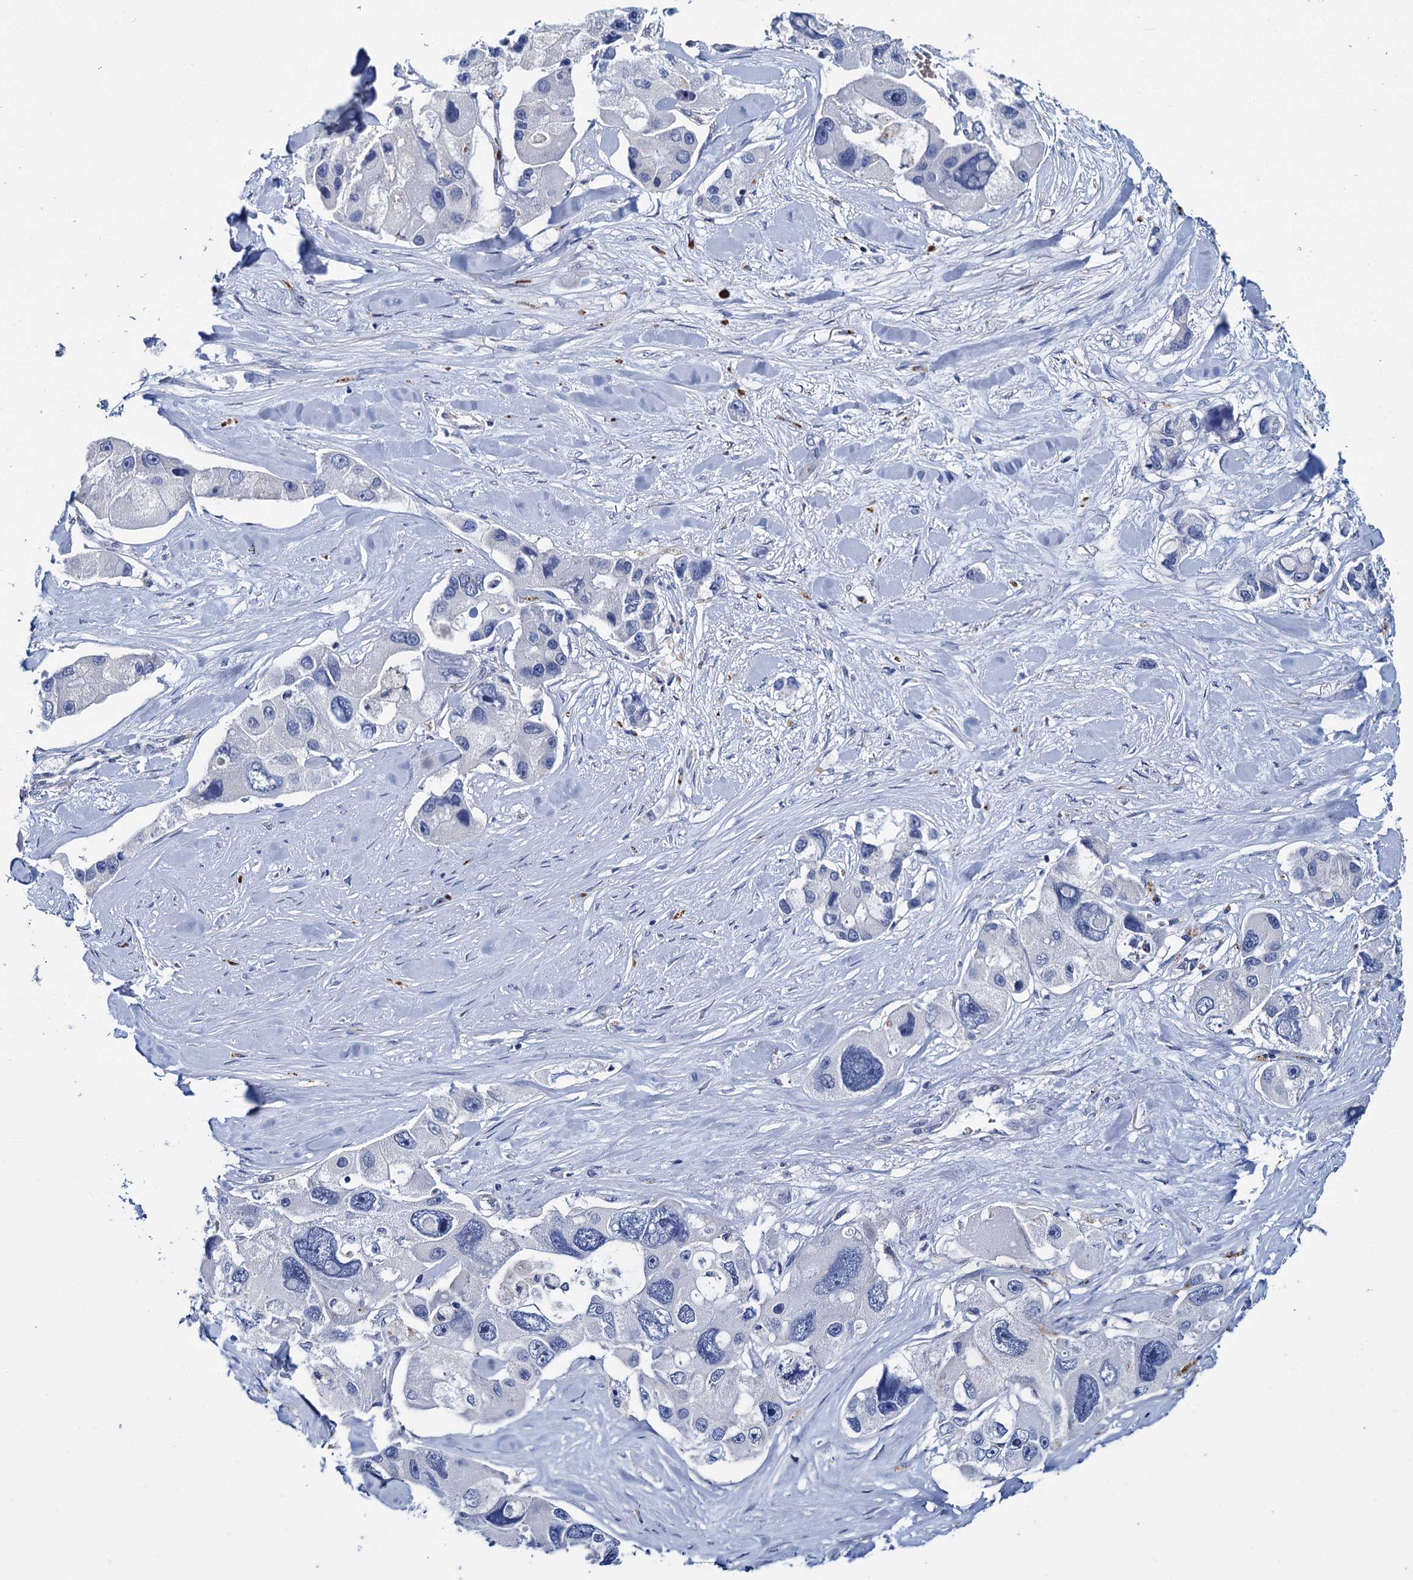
{"staining": {"intensity": "negative", "quantity": "none", "location": "none"}, "tissue": "lung cancer", "cell_type": "Tumor cells", "image_type": "cancer", "snomed": [{"axis": "morphology", "description": "Adenocarcinoma, NOS"}, {"axis": "topography", "description": "Lung"}], "caption": "The micrograph demonstrates no staining of tumor cells in lung adenocarcinoma.", "gene": "ATG2A", "patient": {"sex": "female", "age": 54}}